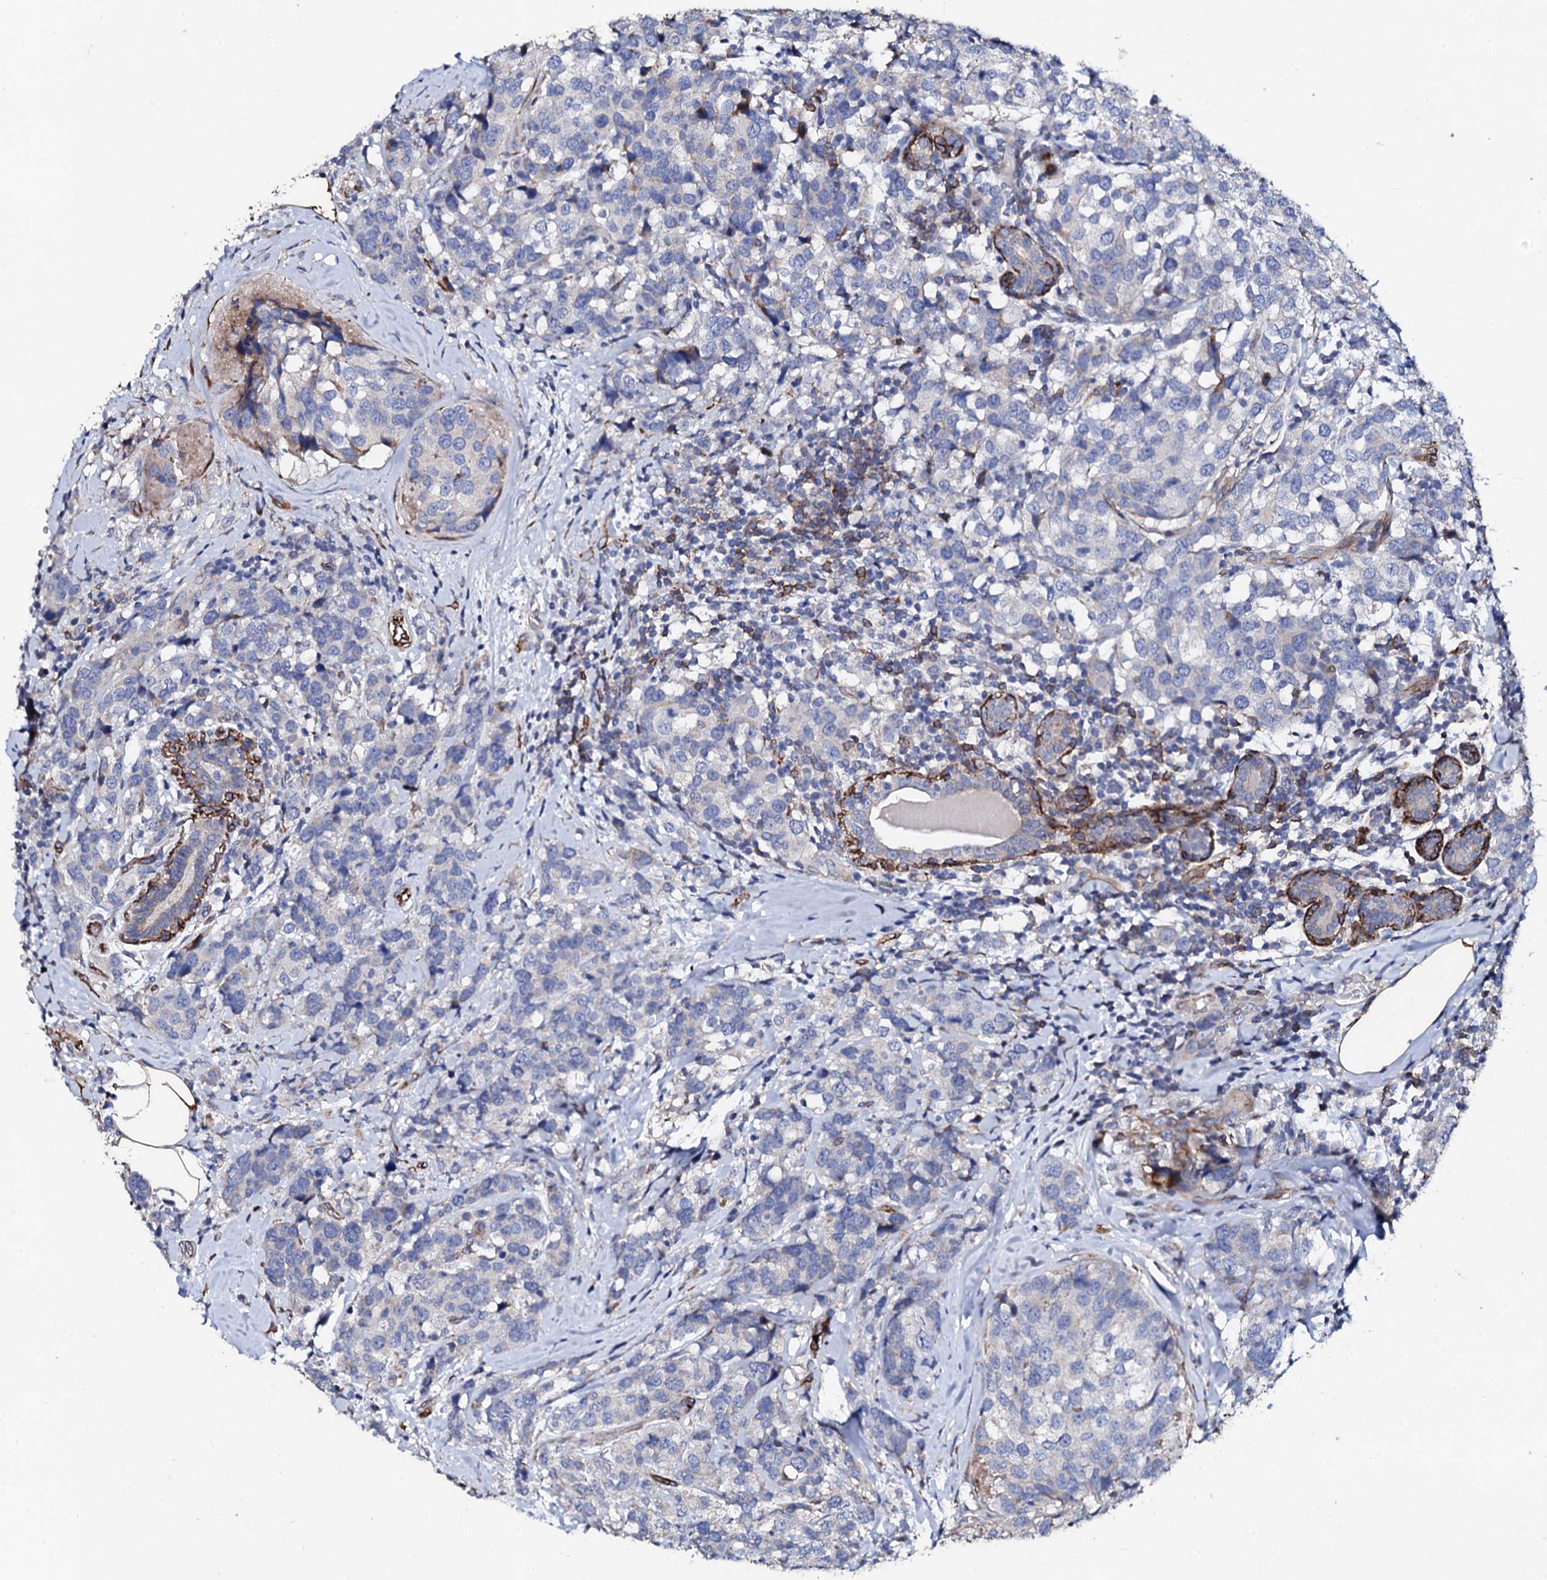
{"staining": {"intensity": "negative", "quantity": "none", "location": "none"}, "tissue": "breast cancer", "cell_type": "Tumor cells", "image_type": "cancer", "snomed": [{"axis": "morphology", "description": "Lobular carcinoma"}, {"axis": "topography", "description": "Breast"}], "caption": "Tumor cells are negative for brown protein staining in breast cancer (lobular carcinoma).", "gene": "DBX1", "patient": {"sex": "female", "age": 59}}